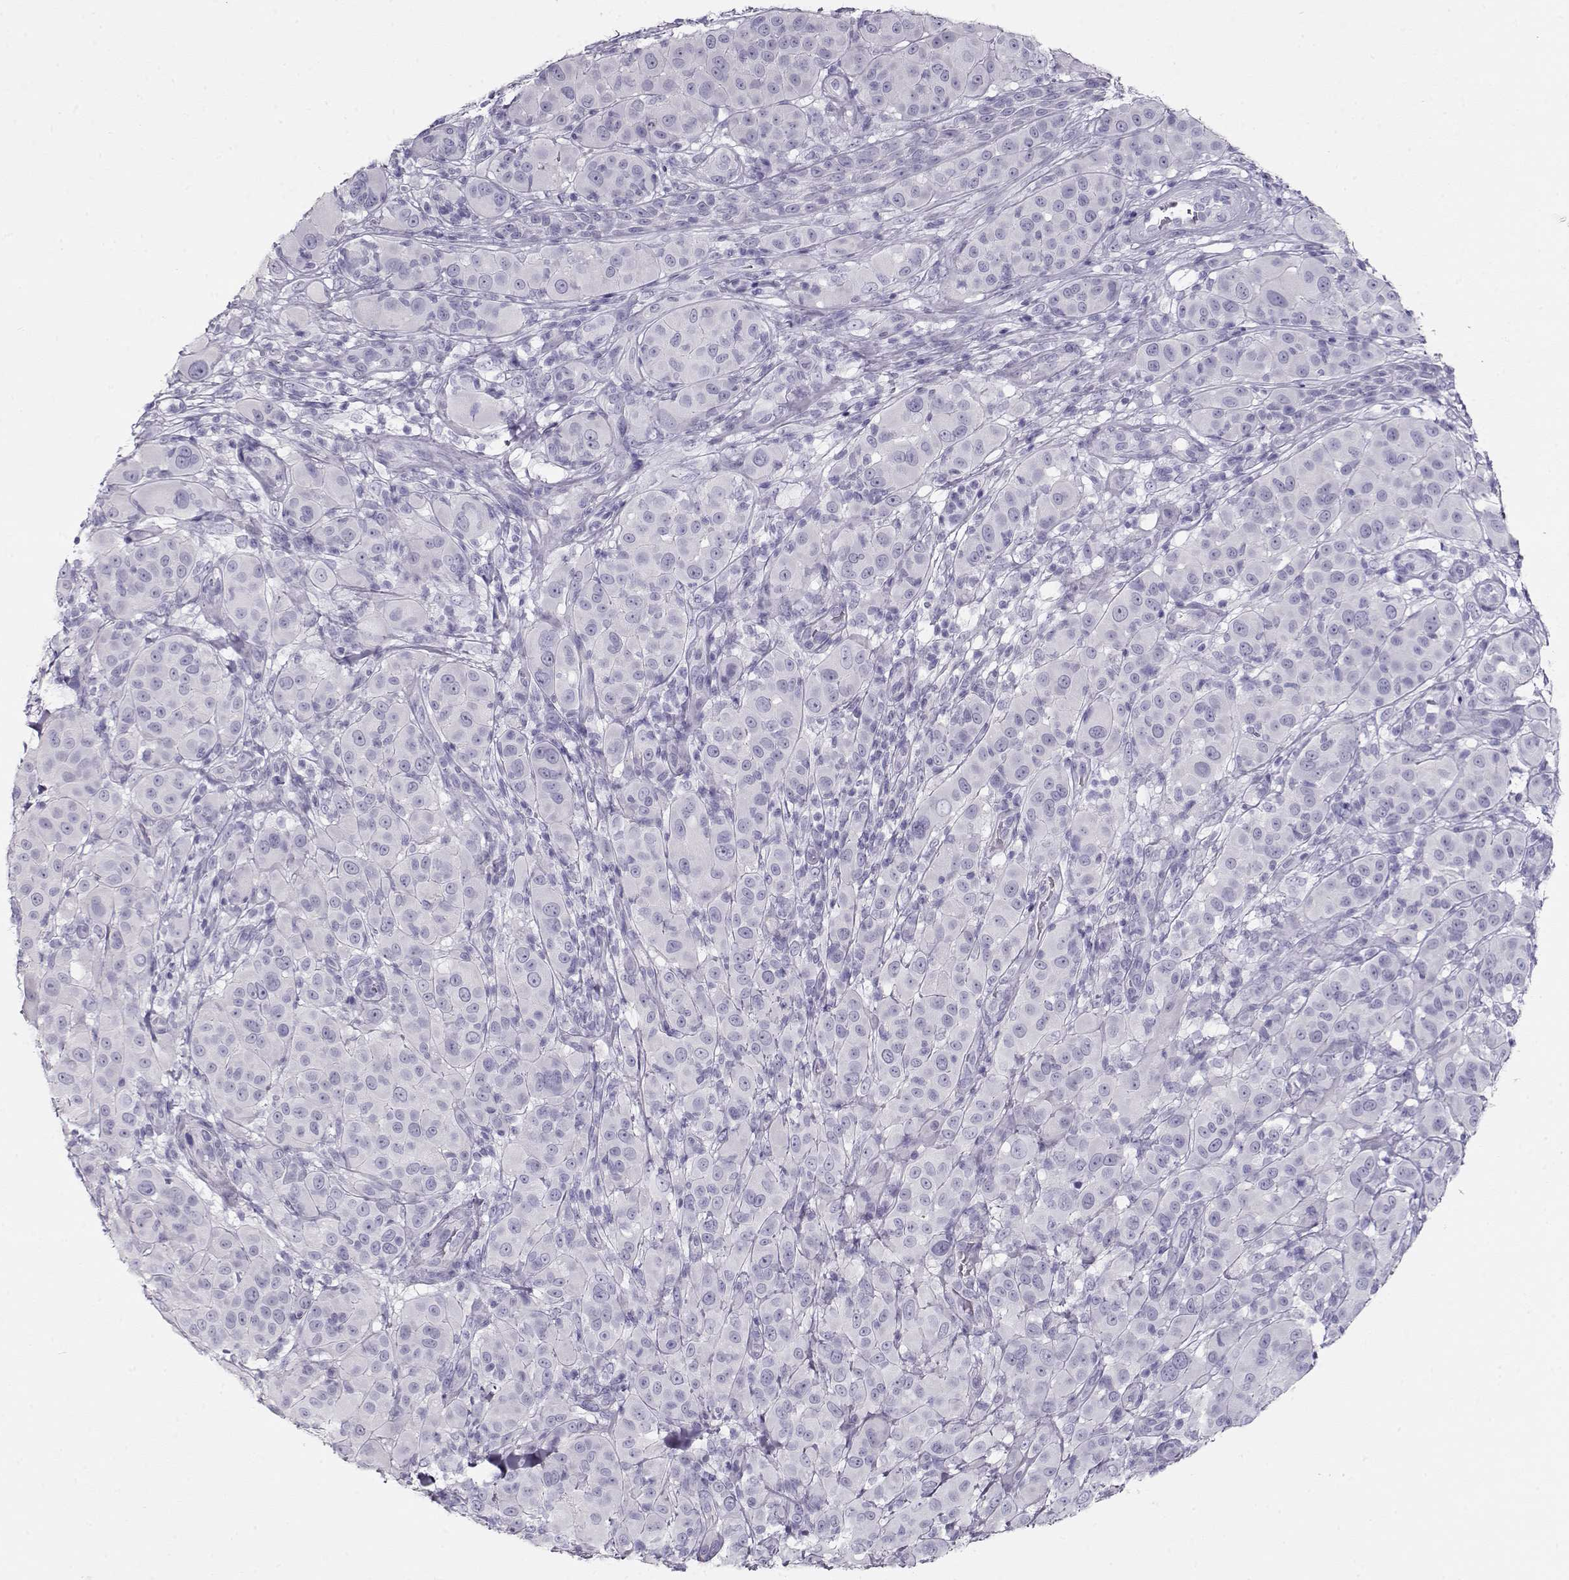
{"staining": {"intensity": "negative", "quantity": "none", "location": "none"}, "tissue": "melanoma", "cell_type": "Tumor cells", "image_type": "cancer", "snomed": [{"axis": "morphology", "description": "Malignant melanoma, NOS"}, {"axis": "topography", "description": "Skin"}], "caption": "This photomicrograph is of melanoma stained with immunohistochemistry to label a protein in brown with the nuclei are counter-stained blue. There is no staining in tumor cells.", "gene": "ACTN2", "patient": {"sex": "female", "age": 87}}